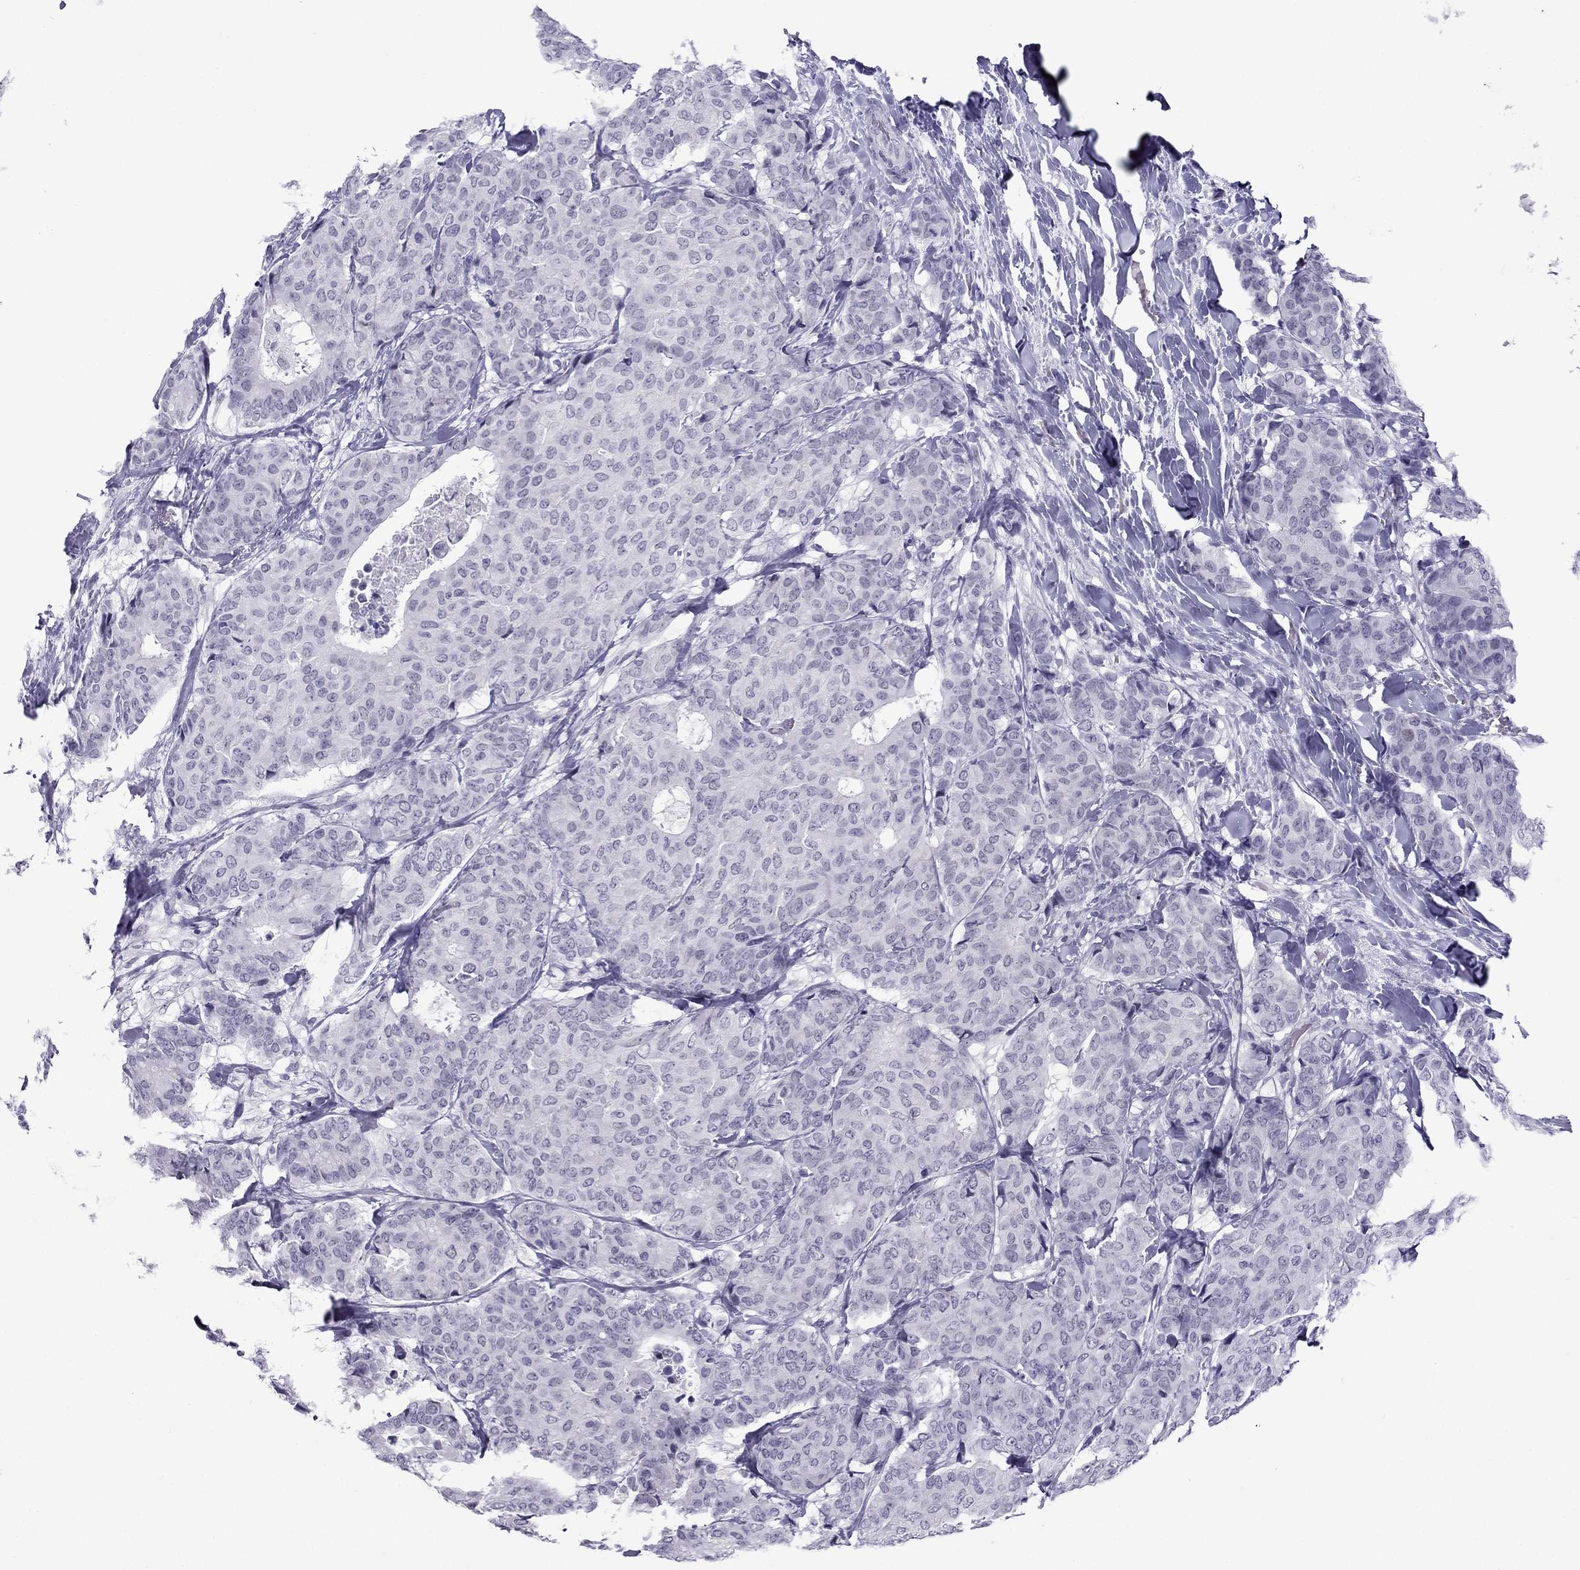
{"staining": {"intensity": "negative", "quantity": "none", "location": "none"}, "tissue": "breast cancer", "cell_type": "Tumor cells", "image_type": "cancer", "snomed": [{"axis": "morphology", "description": "Duct carcinoma"}, {"axis": "topography", "description": "Breast"}], "caption": "DAB (3,3'-diaminobenzidine) immunohistochemical staining of invasive ductal carcinoma (breast) demonstrates no significant positivity in tumor cells. Nuclei are stained in blue.", "gene": "MYLK3", "patient": {"sex": "female", "age": 75}}